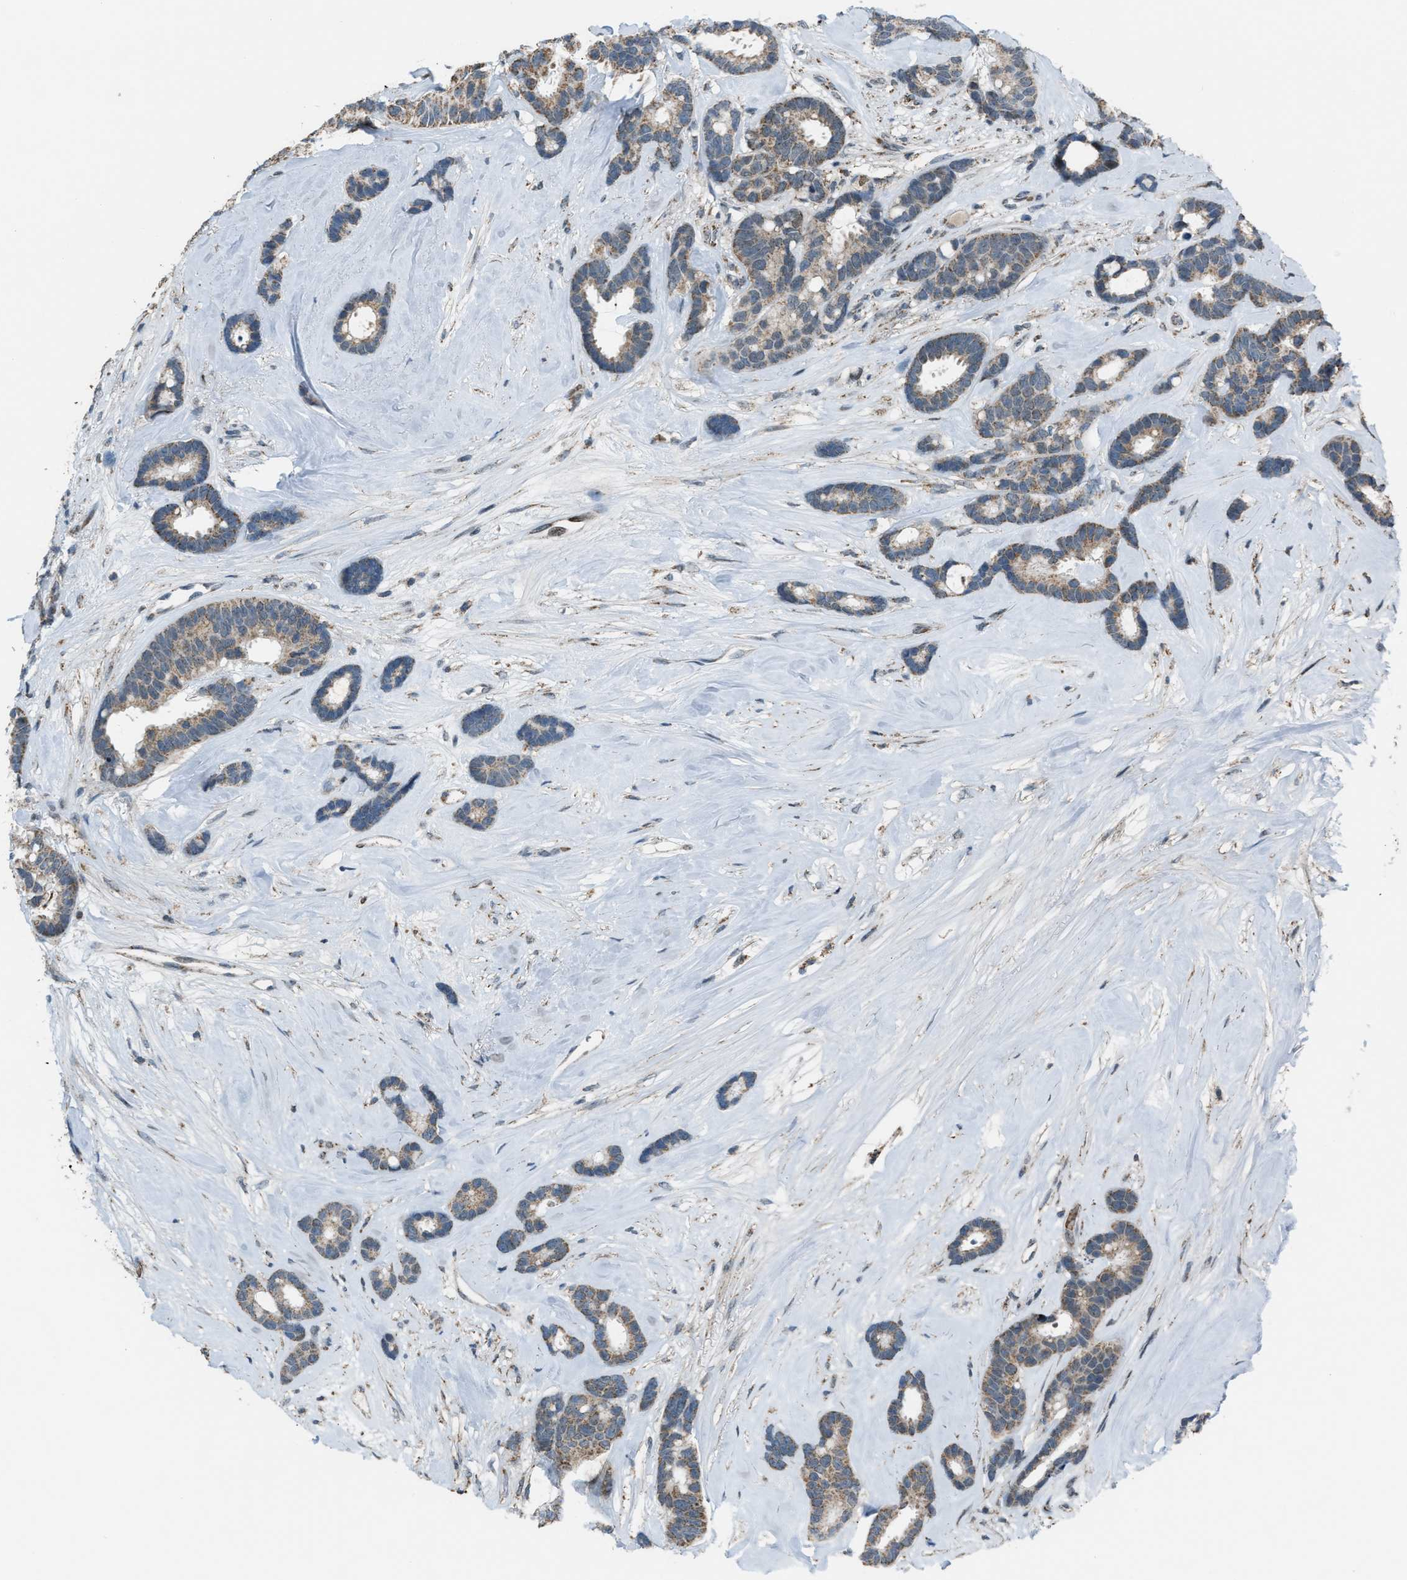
{"staining": {"intensity": "moderate", "quantity": ">75%", "location": "cytoplasmic/membranous"}, "tissue": "breast cancer", "cell_type": "Tumor cells", "image_type": "cancer", "snomed": [{"axis": "morphology", "description": "Duct carcinoma"}, {"axis": "topography", "description": "Breast"}], "caption": "Immunohistochemical staining of breast invasive ductal carcinoma reveals medium levels of moderate cytoplasmic/membranous staining in approximately >75% of tumor cells. (DAB IHC with brightfield microscopy, high magnification).", "gene": "CHN2", "patient": {"sex": "female", "age": 87}}